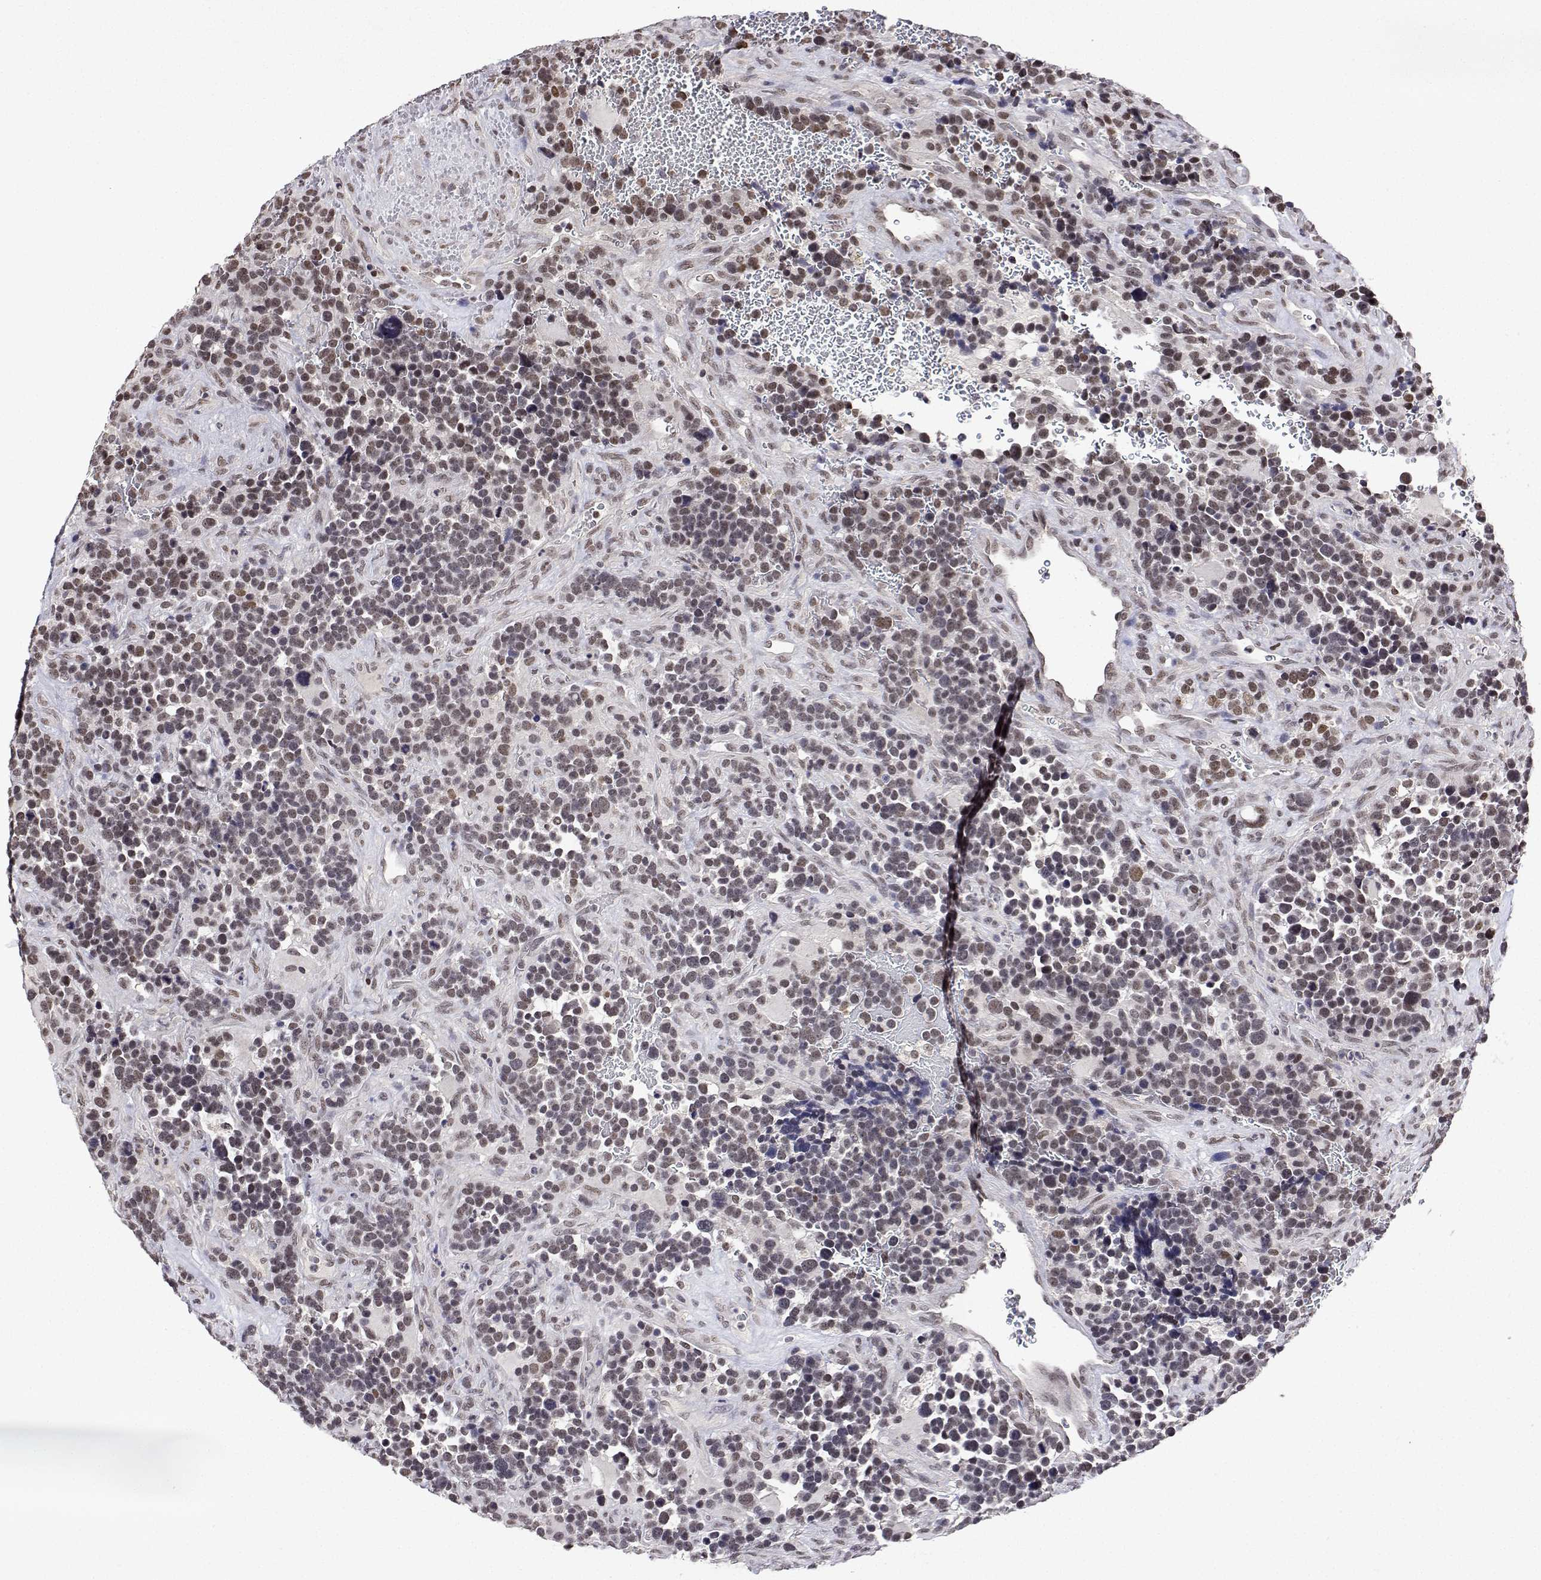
{"staining": {"intensity": "weak", "quantity": ">75%", "location": "nuclear"}, "tissue": "glioma", "cell_type": "Tumor cells", "image_type": "cancer", "snomed": [{"axis": "morphology", "description": "Glioma, malignant, High grade"}, {"axis": "topography", "description": "Brain"}], "caption": "Protein expression by immunohistochemistry demonstrates weak nuclear staining in about >75% of tumor cells in glioma. (DAB (3,3'-diaminobenzidine) = brown stain, brightfield microscopy at high magnification).", "gene": "XPC", "patient": {"sex": "male", "age": 33}}